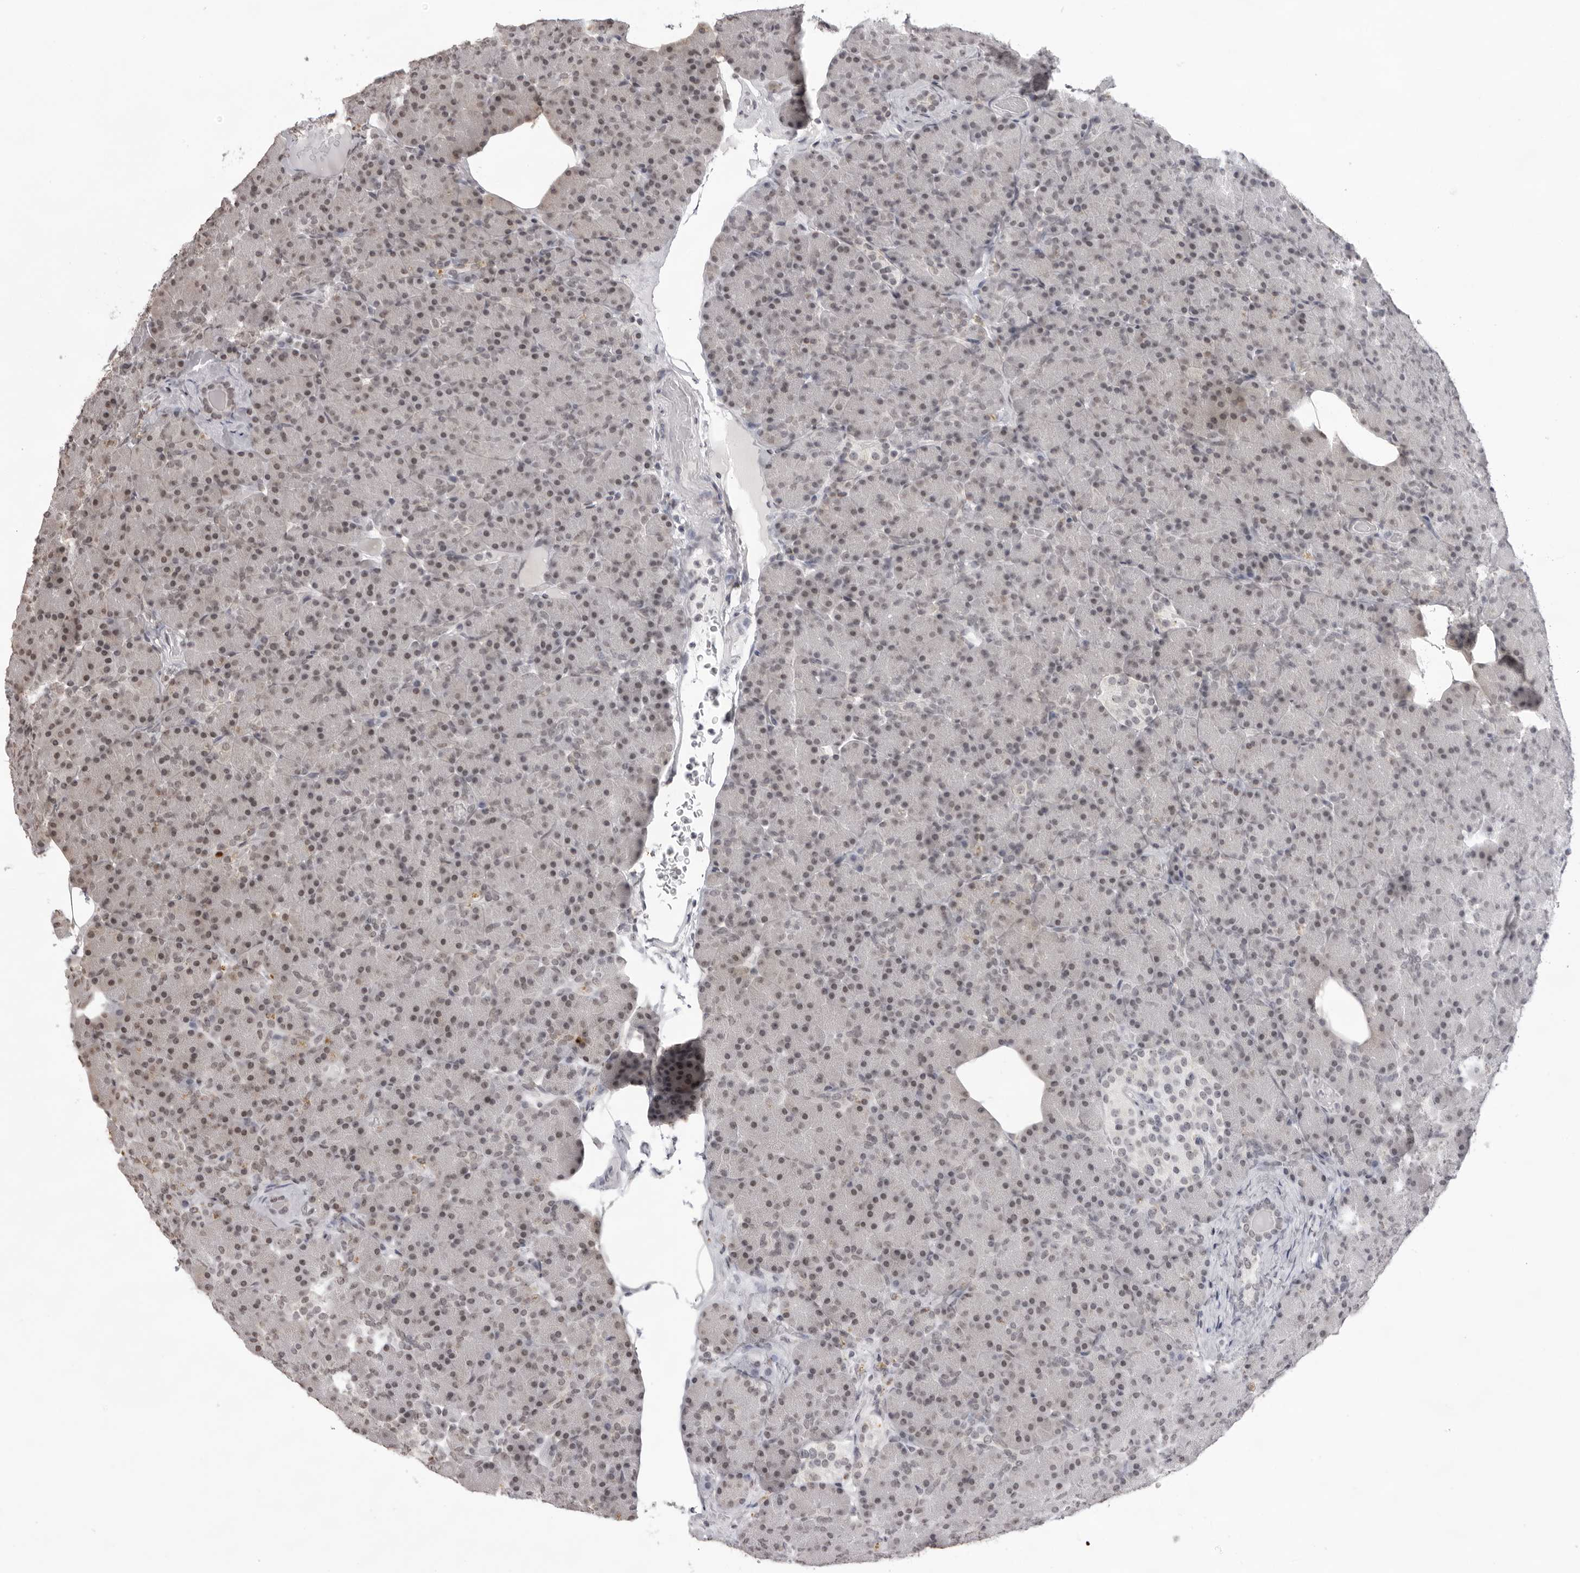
{"staining": {"intensity": "negative", "quantity": "none", "location": "none"}, "tissue": "pancreas", "cell_type": "Exocrine glandular cells", "image_type": "normal", "snomed": [{"axis": "morphology", "description": "Normal tissue, NOS"}, {"axis": "topography", "description": "Pancreas"}], "caption": "Unremarkable pancreas was stained to show a protein in brown. There is no significant positivity in exocrine glandular cells.", "gene": "NTM", "patient": {"sex": "female", "age": 43}}